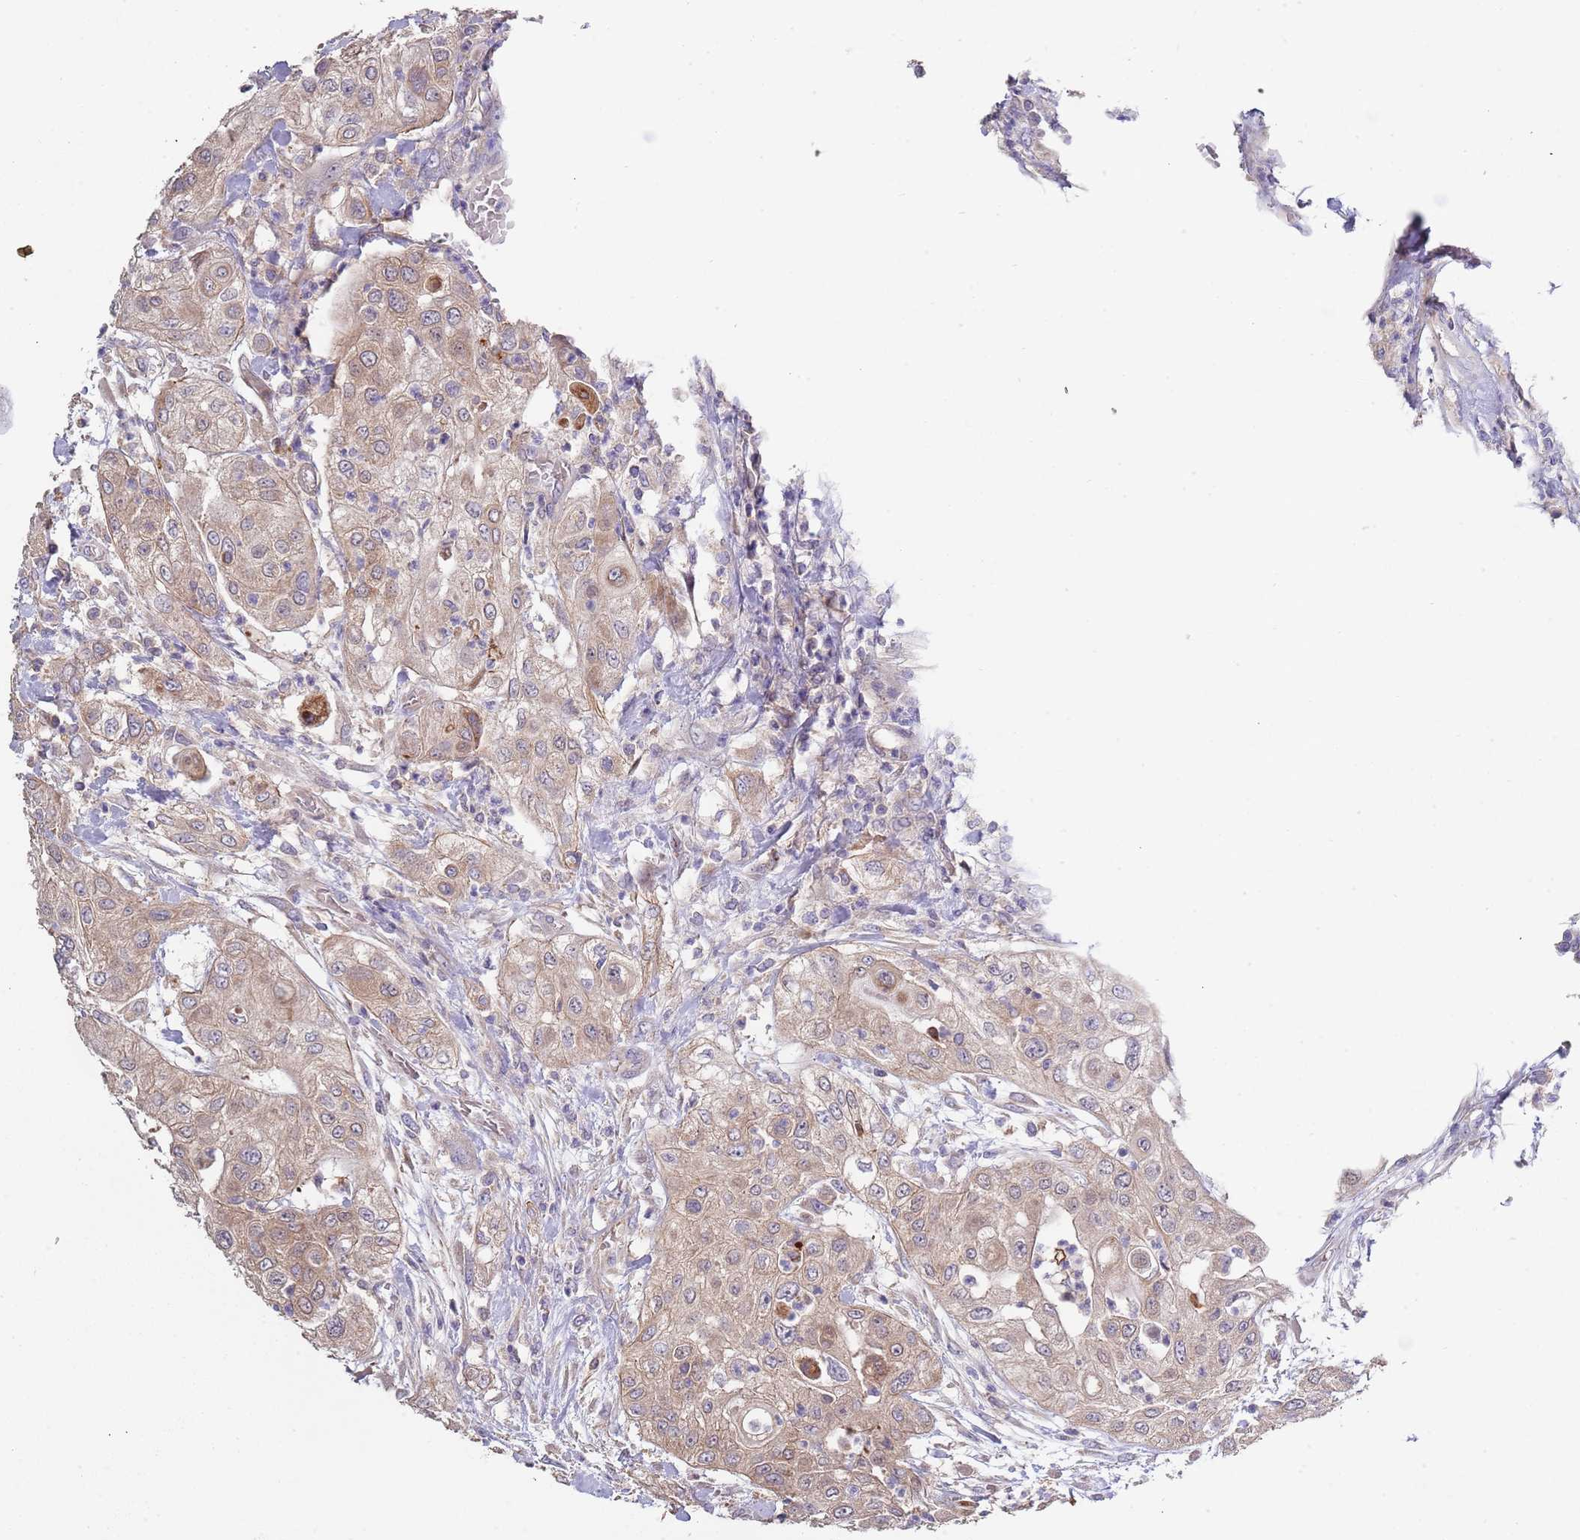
{"staining": {"intensity": "weak", "quantity": "25%-75%", "location": "cytoplasmic/membranous"}, "tissue": "urothelial cancer", "cell_type": "Tumor cells", "image_type": "cancer", "snomed": [{"axis": "morphology", "description": "Urothelial carcinoma, High grade"}, {"axis": "topography", "description": "Urinary bladder"}], "caption": "Immunohistochemical staining of human urothelial cancer reveals low levels of weak cytoplasmic/membranous staining in about 25%-75% of tumor cells. Nuclei are stained in blue.", "gene": "ABCC10", "patient": {"sex": "female", "age": 79}}